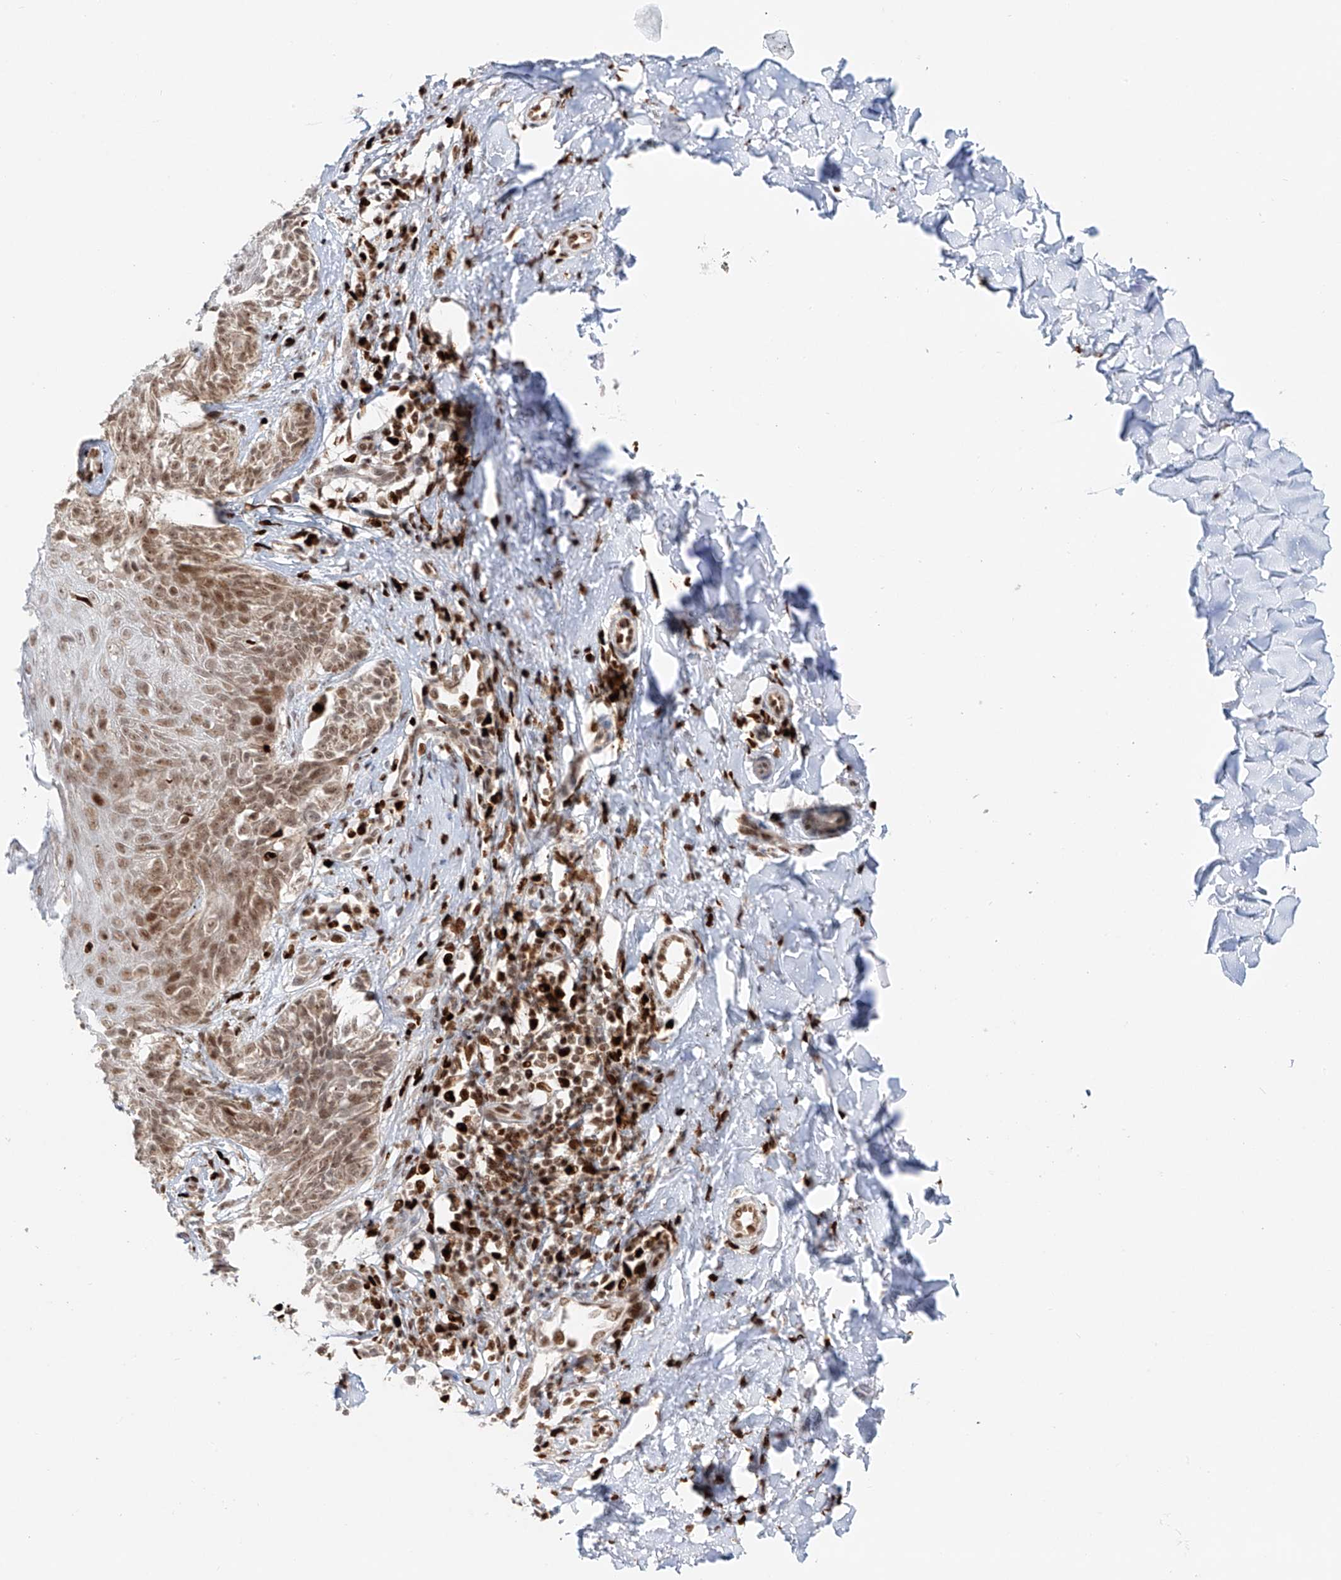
{"staining": {"intensity": "moderate", "quantity": ">75%", "location": "nuclear"}, "tissue": "melanoma", "cell_type": "Tumor cells", "image_type": "cancer", "snomed": [{"axis": "morphology", "description": "Malignant melanoma, NOS"}, {"axis": "topography", "description": "Skin"}], "caption": "Human melanoma stained with a brown dye shows moderate nuclear positive staining in approximately >75% of tumor cells.", "gene": "DZIP1L", "patient": {"sex": "male", "age": 53}}